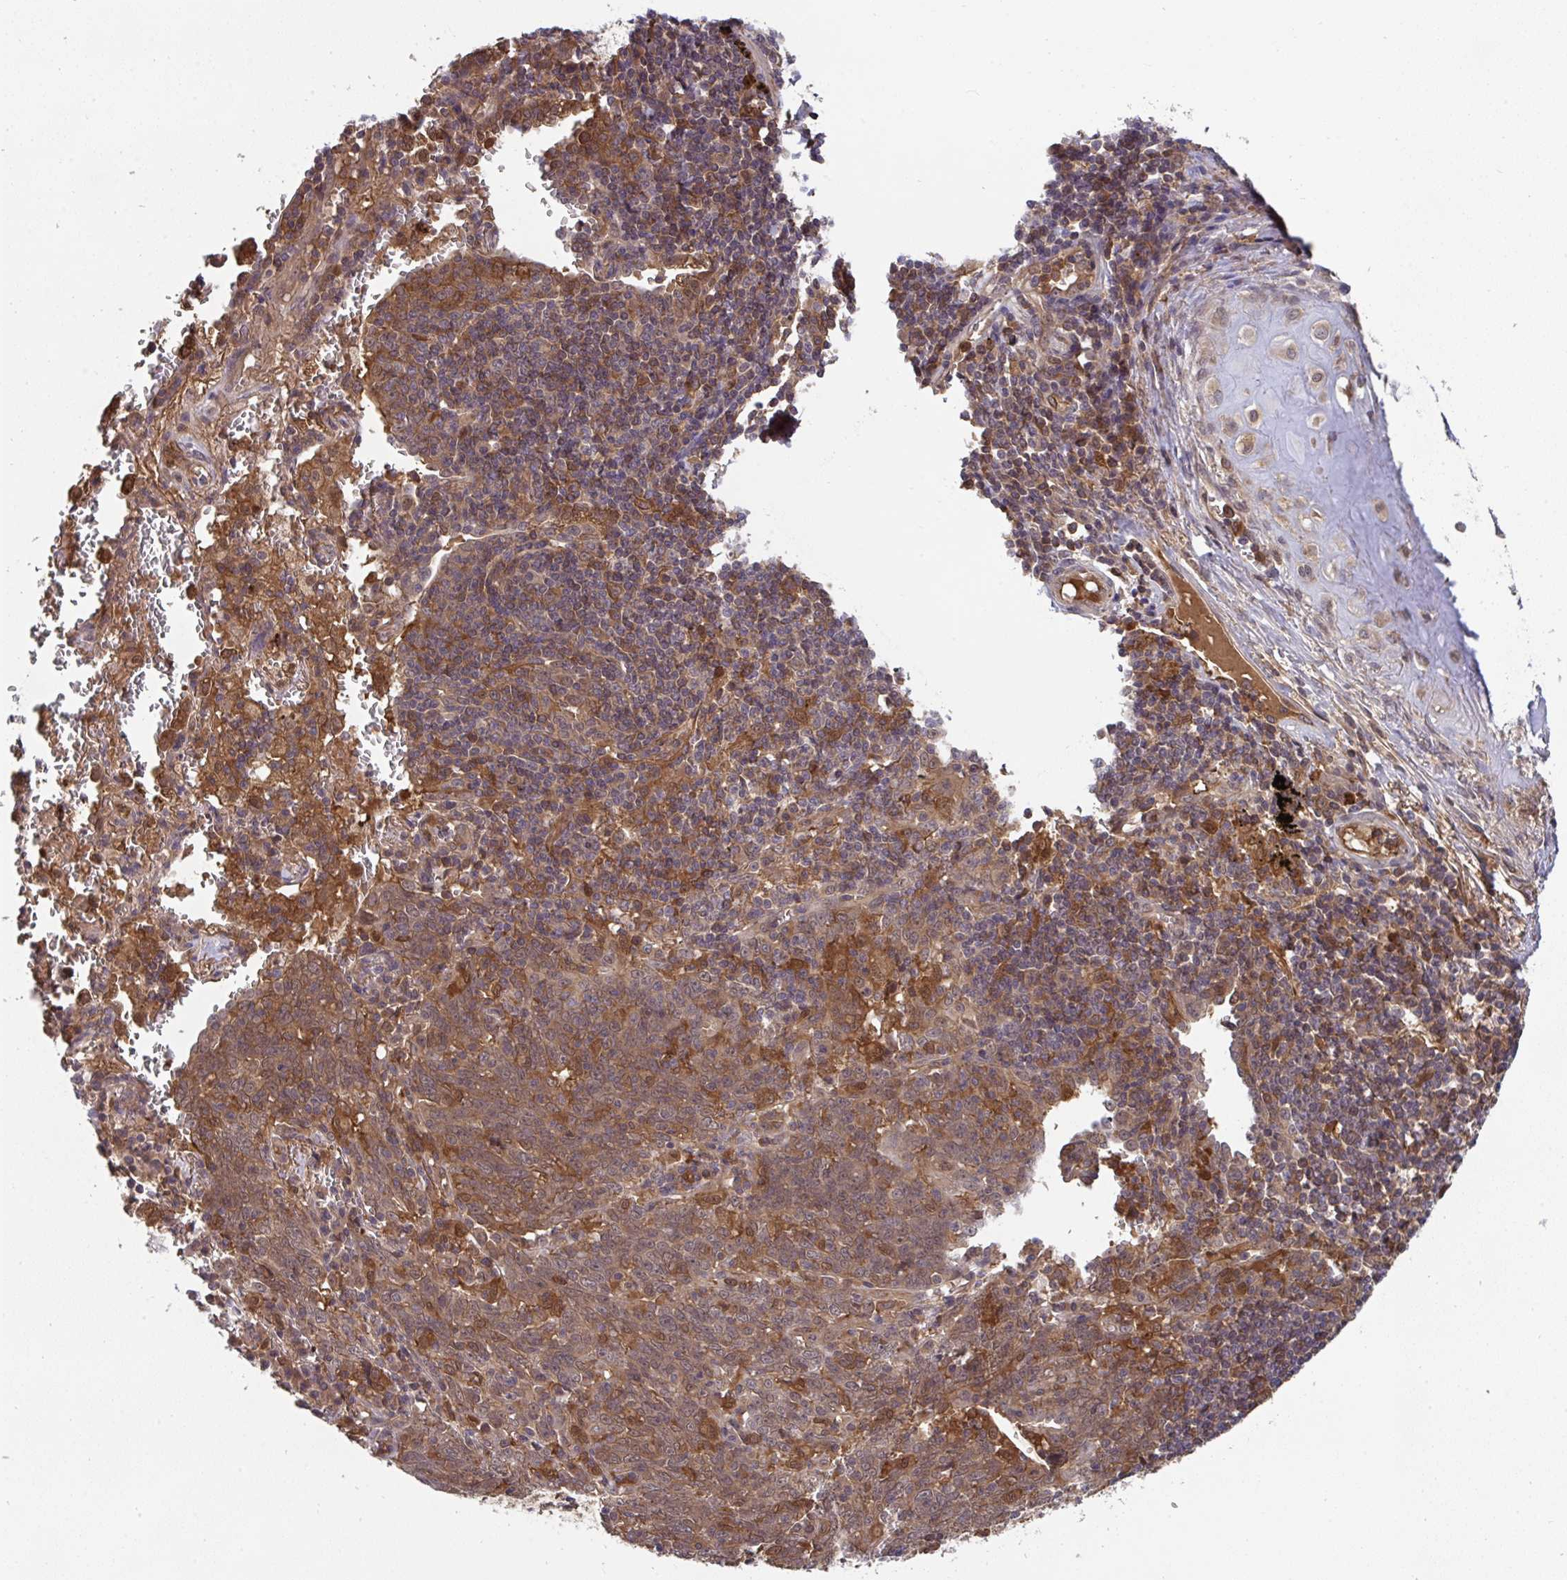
{"staining": {"intensity": "moderate", "quantity": ">75%", "location": "cytoplasmic/membranous,nuclear"}, "tissue": "lung cancer", "cell_type": "Tumor cells", "image_type": "cancer", "snomed": [{"axis": "morphology", "description": "Squamous cell carcinoma, NOS"}, {"axis": "topography", "description": "Lung"}], "caption": "Brown immunohistochemical staining in lung cancer (squamous cell carcinoma) exhibits moderate cytoplasmic/membranous and nuclear positivity in about >75% of tumor cells.", "gene": "TIGAR", "patient": {"sex": "female", "age": 72}}